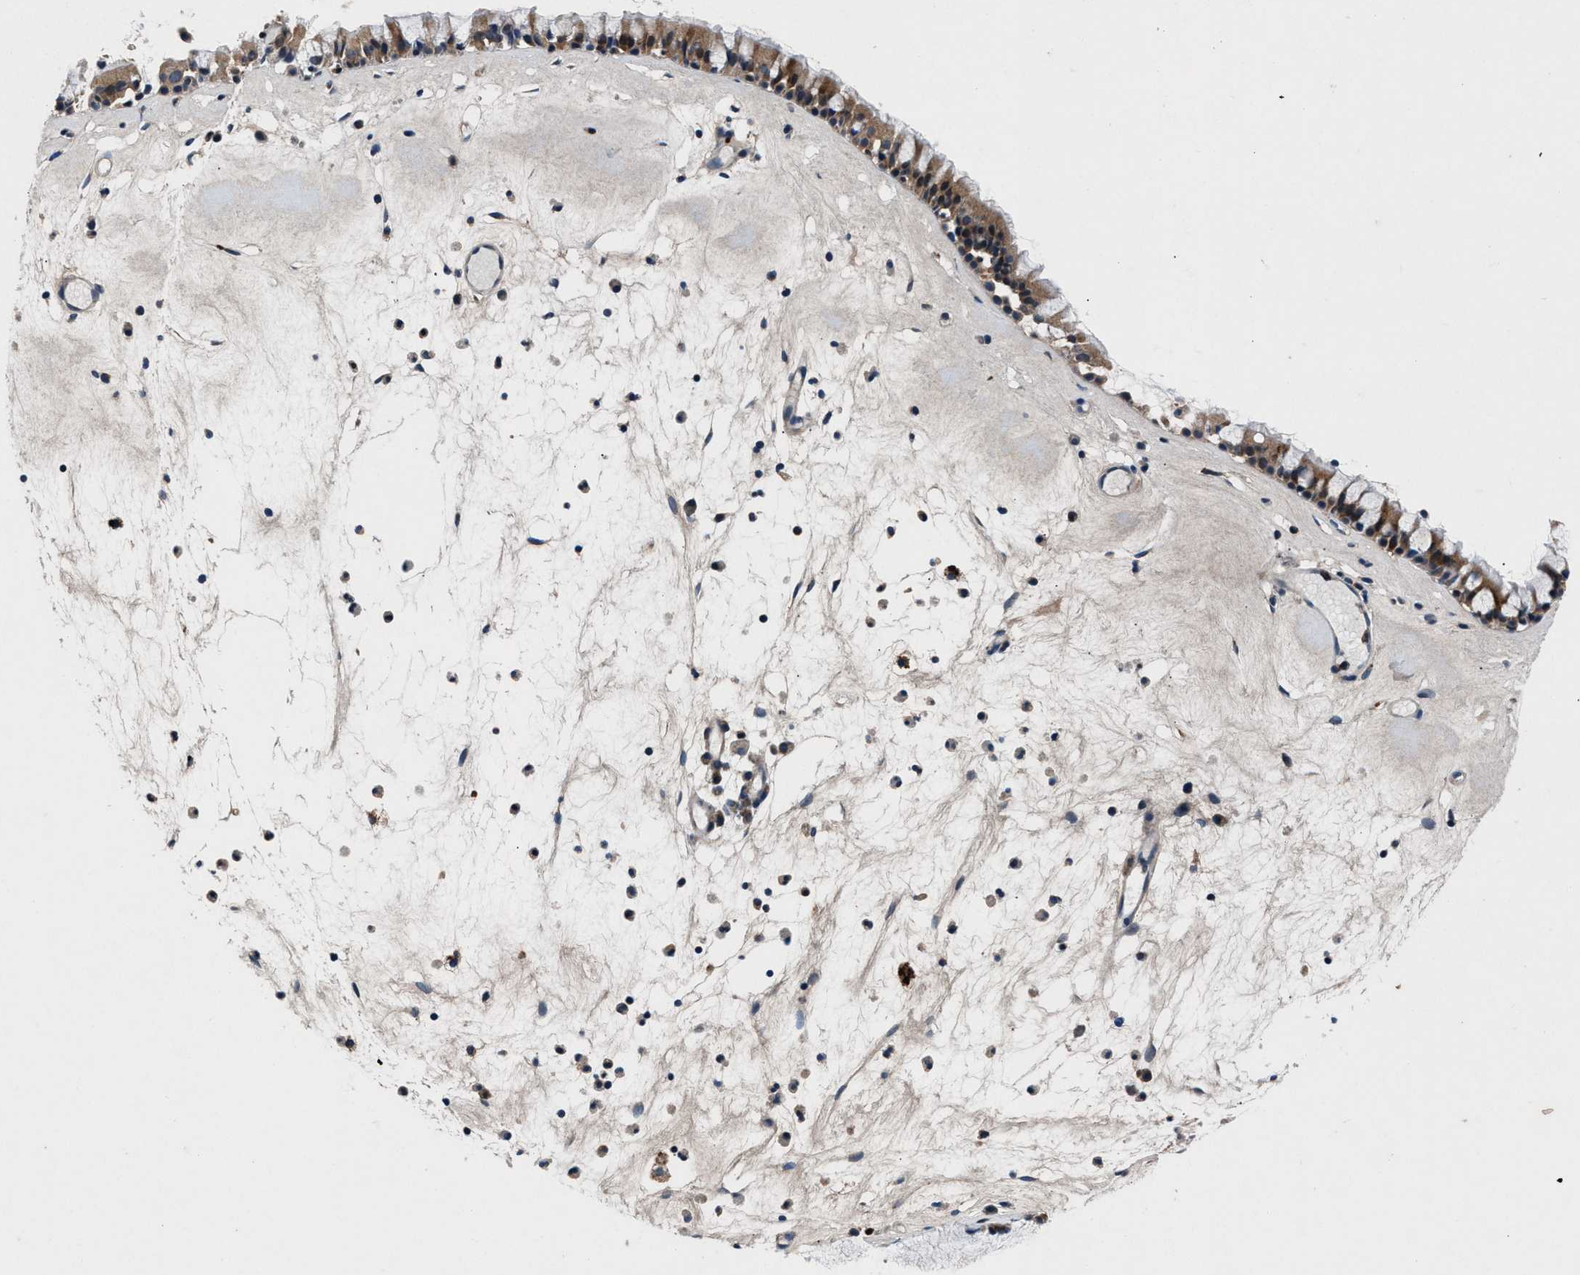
{"staining": {"intensity": "moderate", "quantity": ">75%", "location": "cytoplasmic/membranous"}, "tissue": "nasopharynx", "cell_type": "Respiratory epithelial cells", "image_type": "normal", "snomed": [{"axis": "morphology", "description": "Normal tissue, NOS"}, {"axis": "topography", "description": "Nasopharynx"}], "caption": "Brown immunohistochemical staining in benign human nasopharynx shows moderate cytoplasmic/membranous staining in approximately >75% of respiratory epithelial cells.", "gene": "FAM221A", "patient": {"sex": "female", "age": 42}}